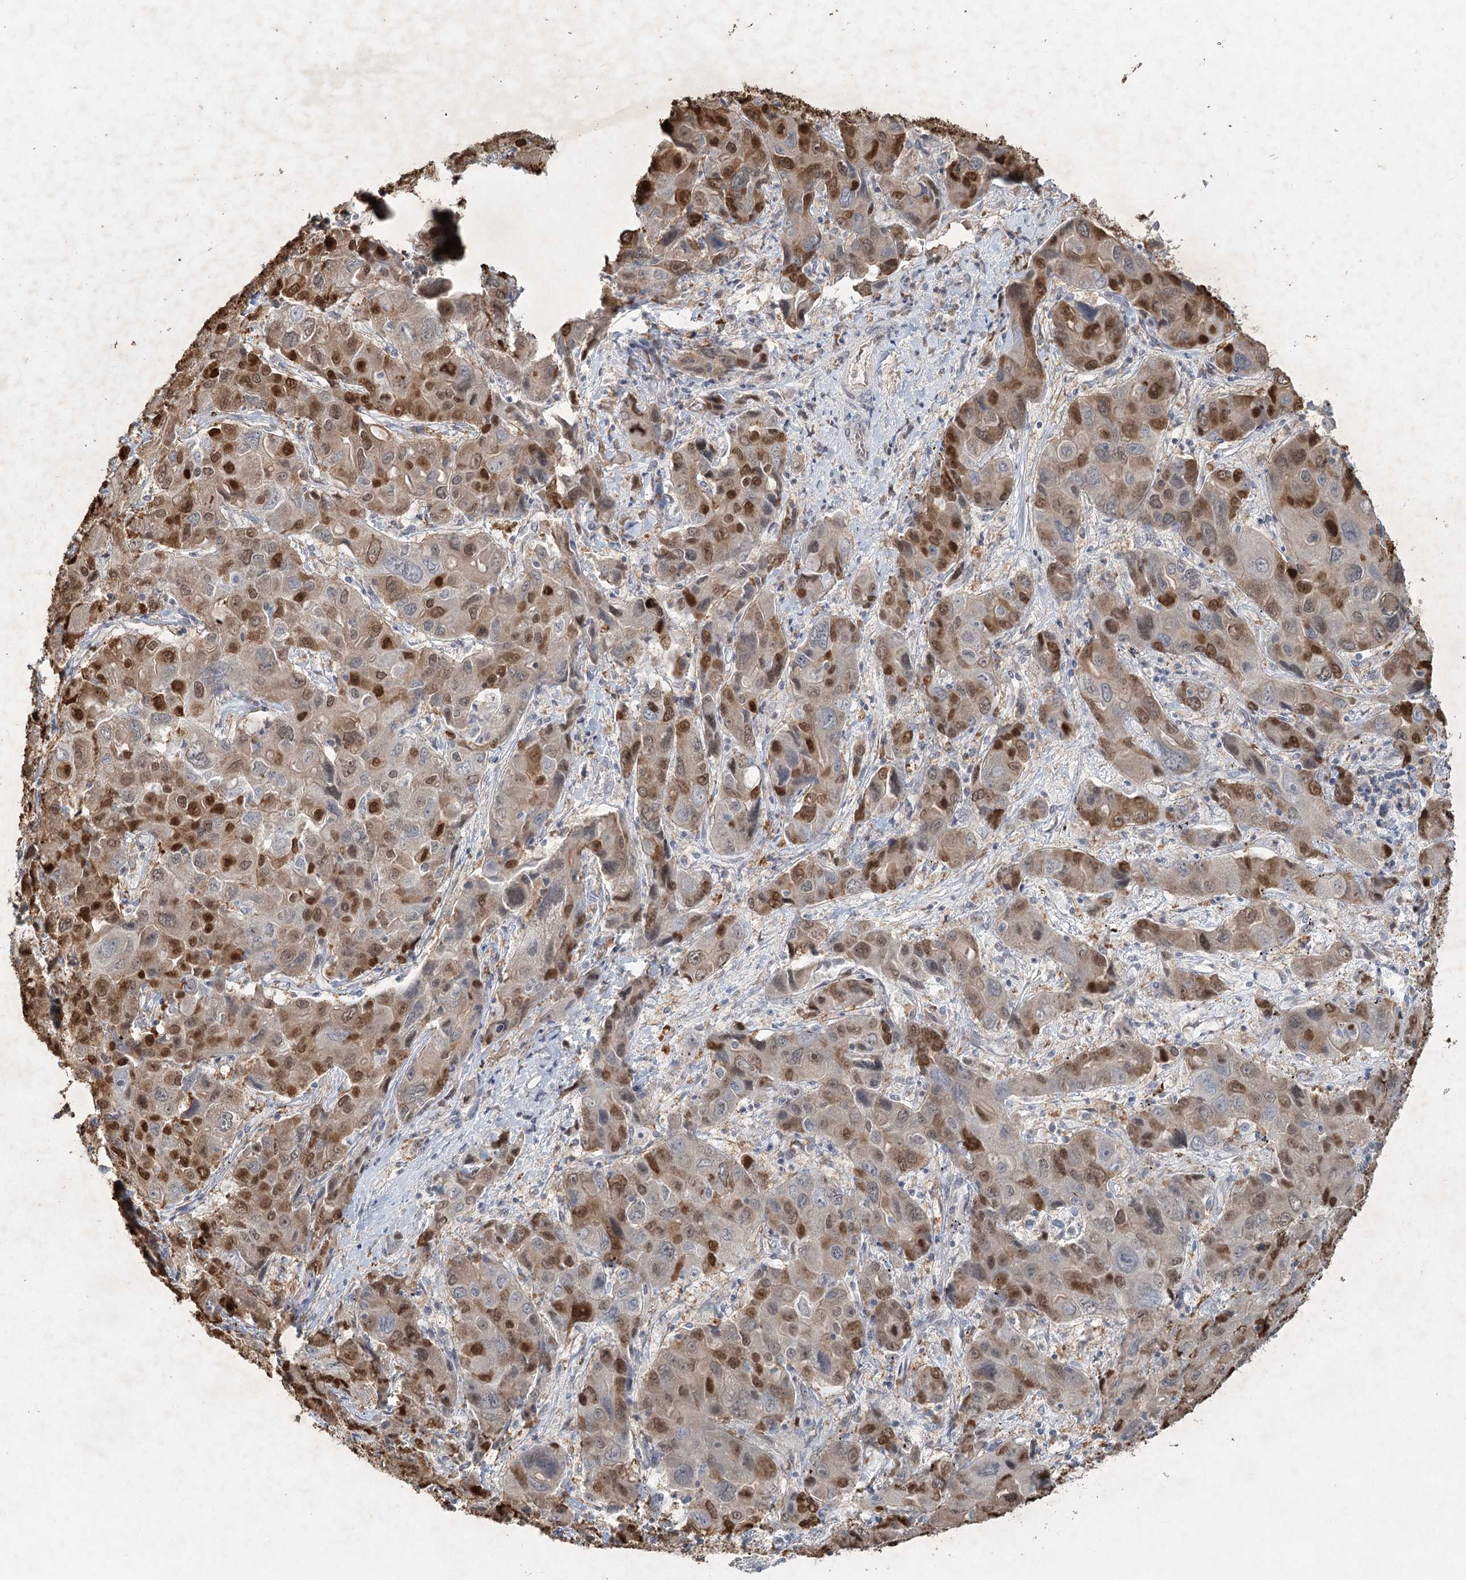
{"staining": {"intensity": "strong", "quantity": "25%-75%", "location": "nuclear"}, "tissue": "liver cancer", "cell_type": "Tumor cells", "image_type": "cancer", "snomed": [{"axis": "morphology", "description": "Cholangiocarcinoma"}, {"axis": "topography", "description": "Liver"}], "caption": "Liver cancer stained for a protein (brown) demonstrates strong nuclear positive expression in approximately 25%-75% of tumor cells.", "gene": "GPALPP1", "patient": {"sex": "male", "age": 67}}